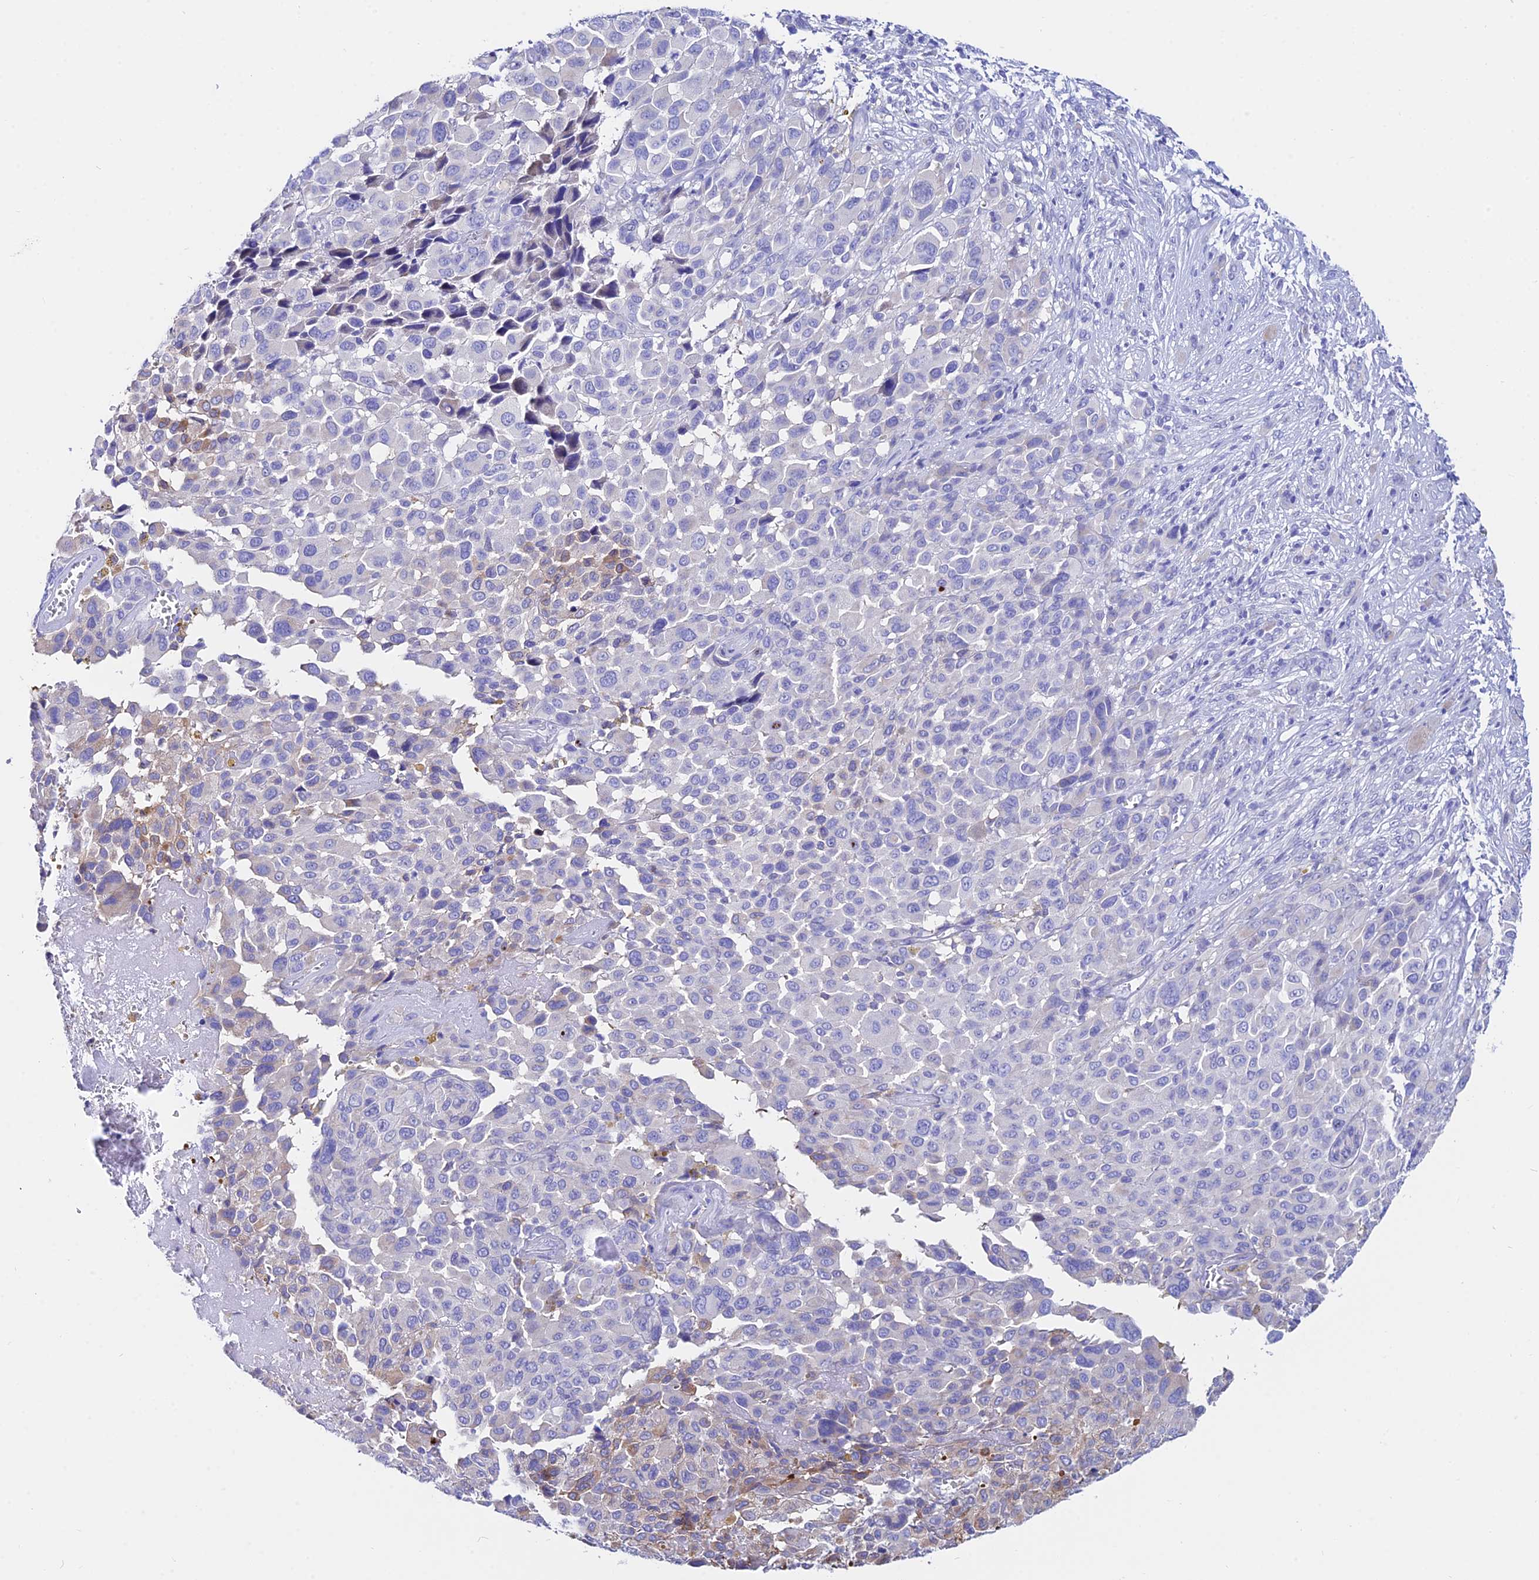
{"staining": {"intensity": "negative", "quantity": "none", "location": "none"}, "tissue": "melanoma", "cell_type": "Tumor cells", "image_type": "cancer", "snomed": [{"axis": "morphology", "description": "Malignant melanoma, NOS"}, {"axis": "topography", "description": "Skin of trunk"}], "caption": "Human malignant melanoma stained for a protein using immunohistochemistry exhibits no positivity in tumor cells.", "gene": "CEP41", "patient": {"sex": "male", "age": 71}}